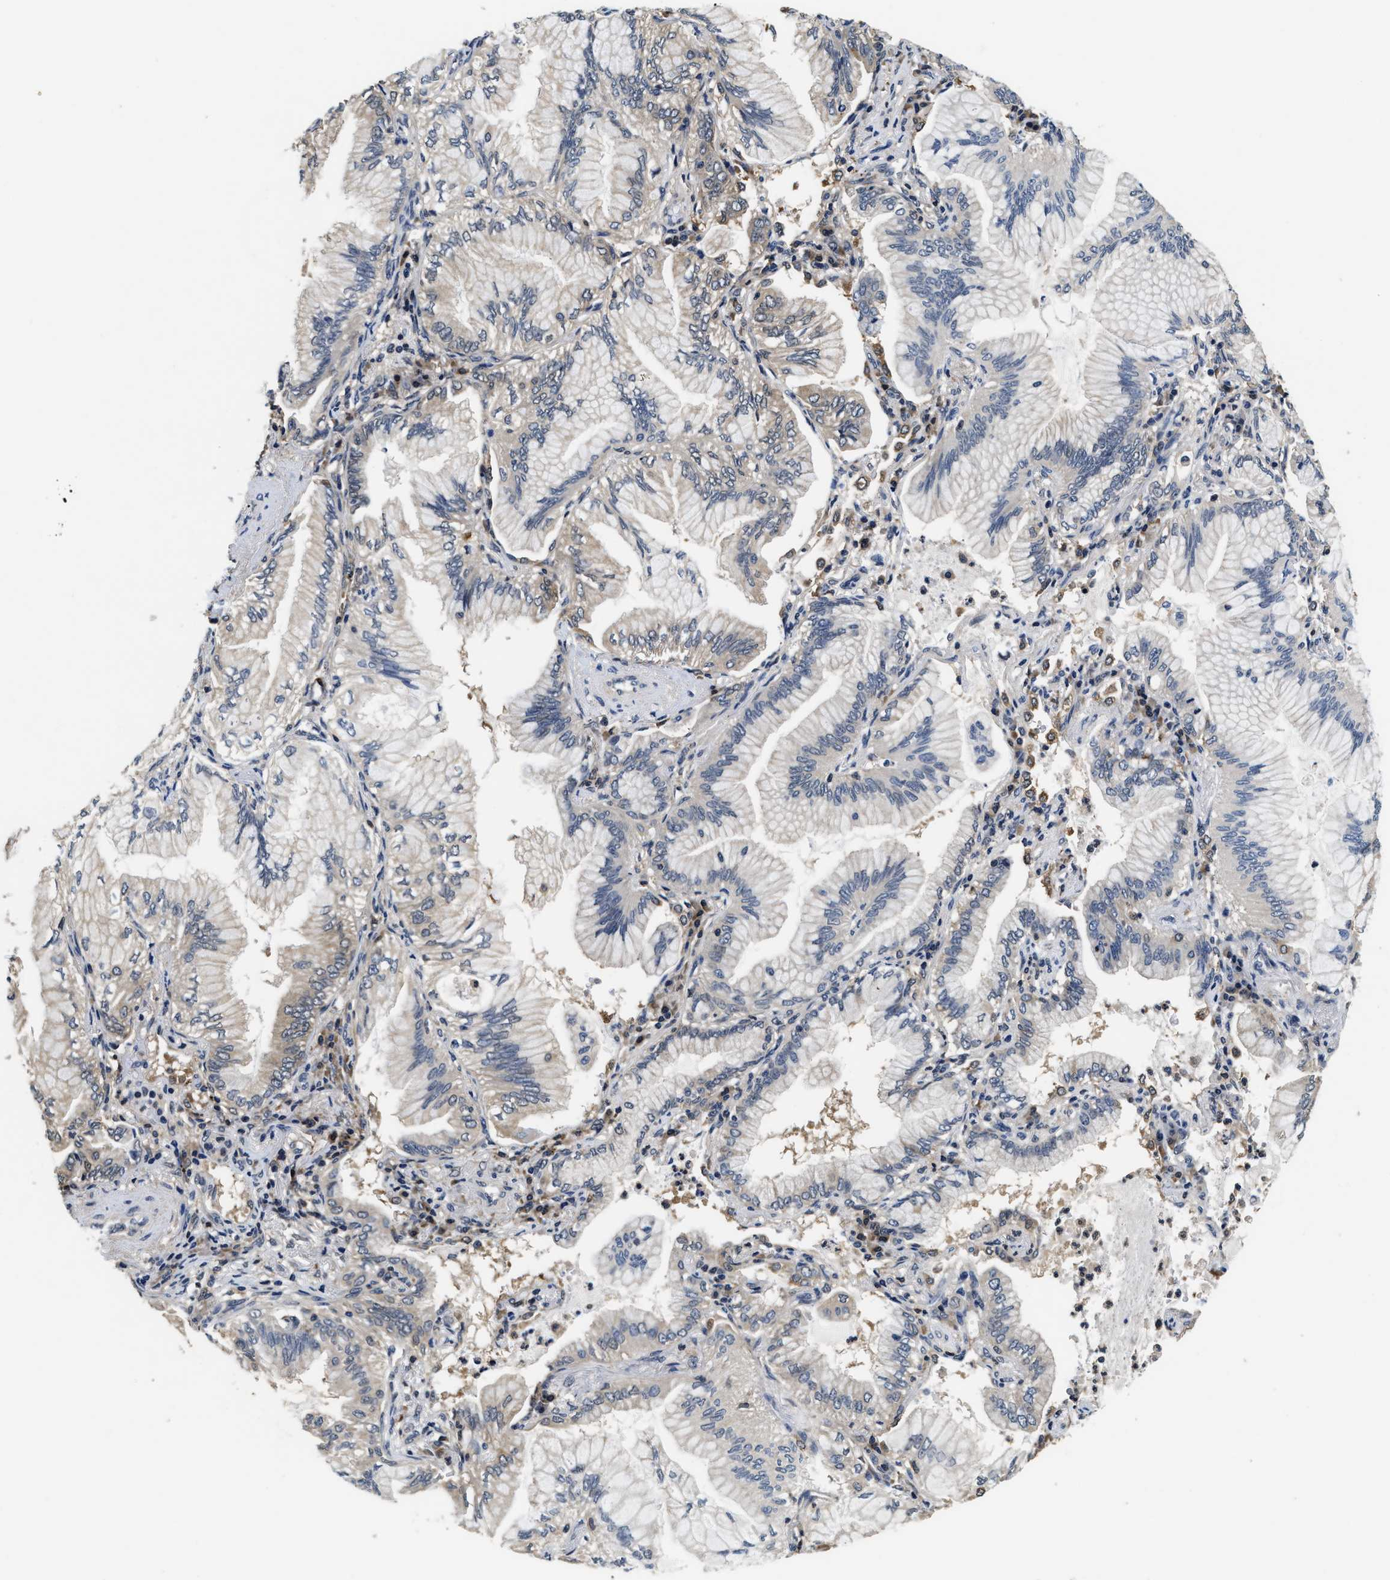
{"staining": {"intensity": "weak", "quantity": "<25%", "location": "cytoplasmic/membranous"}, "tissue": "lung cancer", "cell_type": "Tumor cells", "image_type": "cancer", "snomed": [{"axis": "morphology", "description": "Adenocarcinoma, NOS"}, {"axis": "topography", "description": "Lung"}], "caption": "There is no significant positivity in tumor cells of lung cancer.", "gene": "PHPT1", "patient": {"sex": "female", "age": 70}}